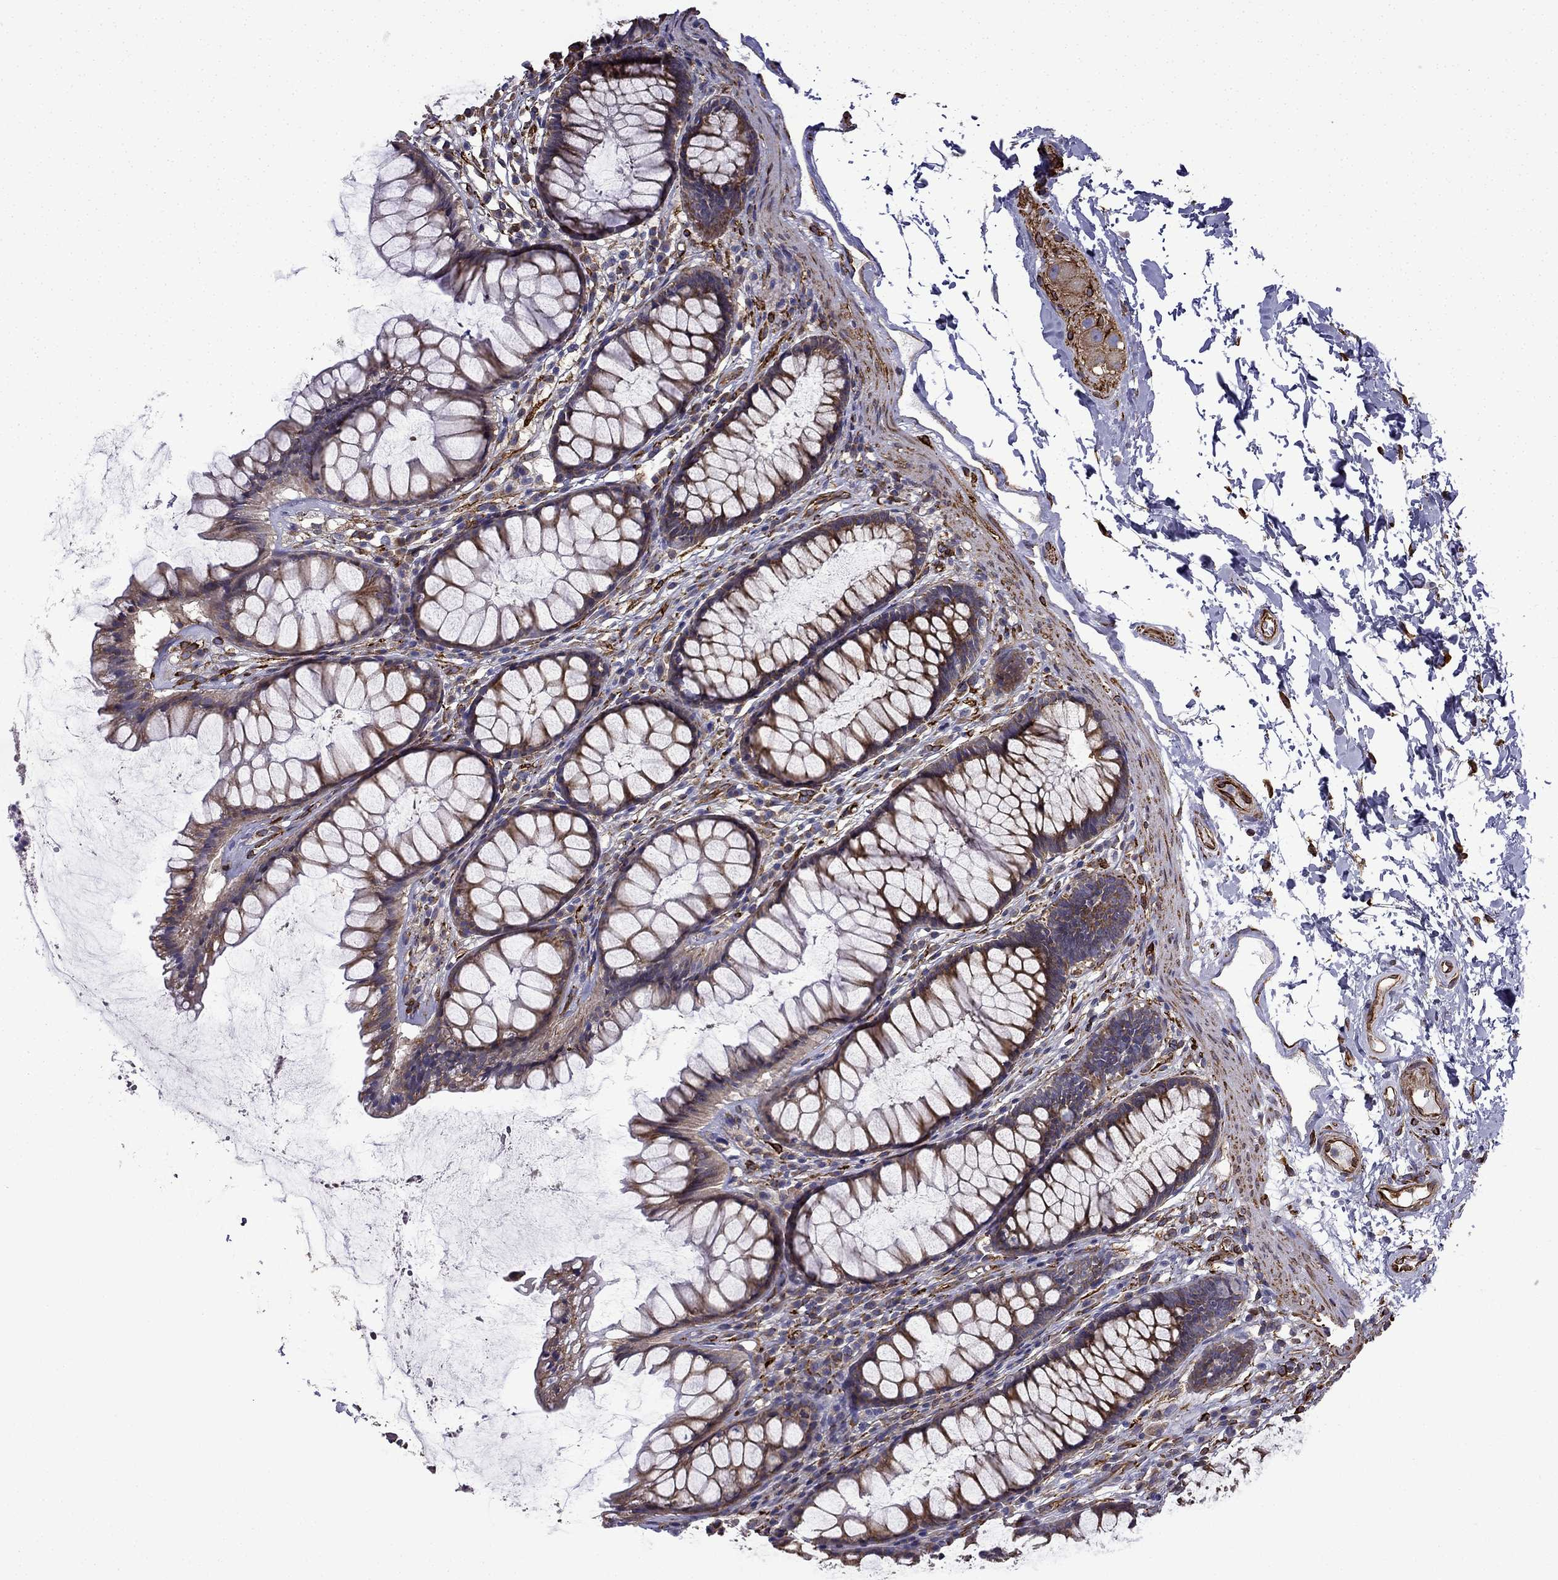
{"staining": {"intensity": "moderate", "quantity": ">75%", "location": "cytoplasmic/membranous"}, "tissue": "rectum", "cell_type": "Glandular cells", "image_type": "normal", "snomed": [{"axis": "morphology", "description": "Normal tissue, NOS"}, {"axis": "topography", "description": "Rectum"}], "caption": "Moderate cytoplasmic/membranous expression for a protein is identified in approximately >75% of glandular cells of unremarkable rectum using IHC.", "gene": "MAP4", "patient": {"sex": "male", "age": 72}}